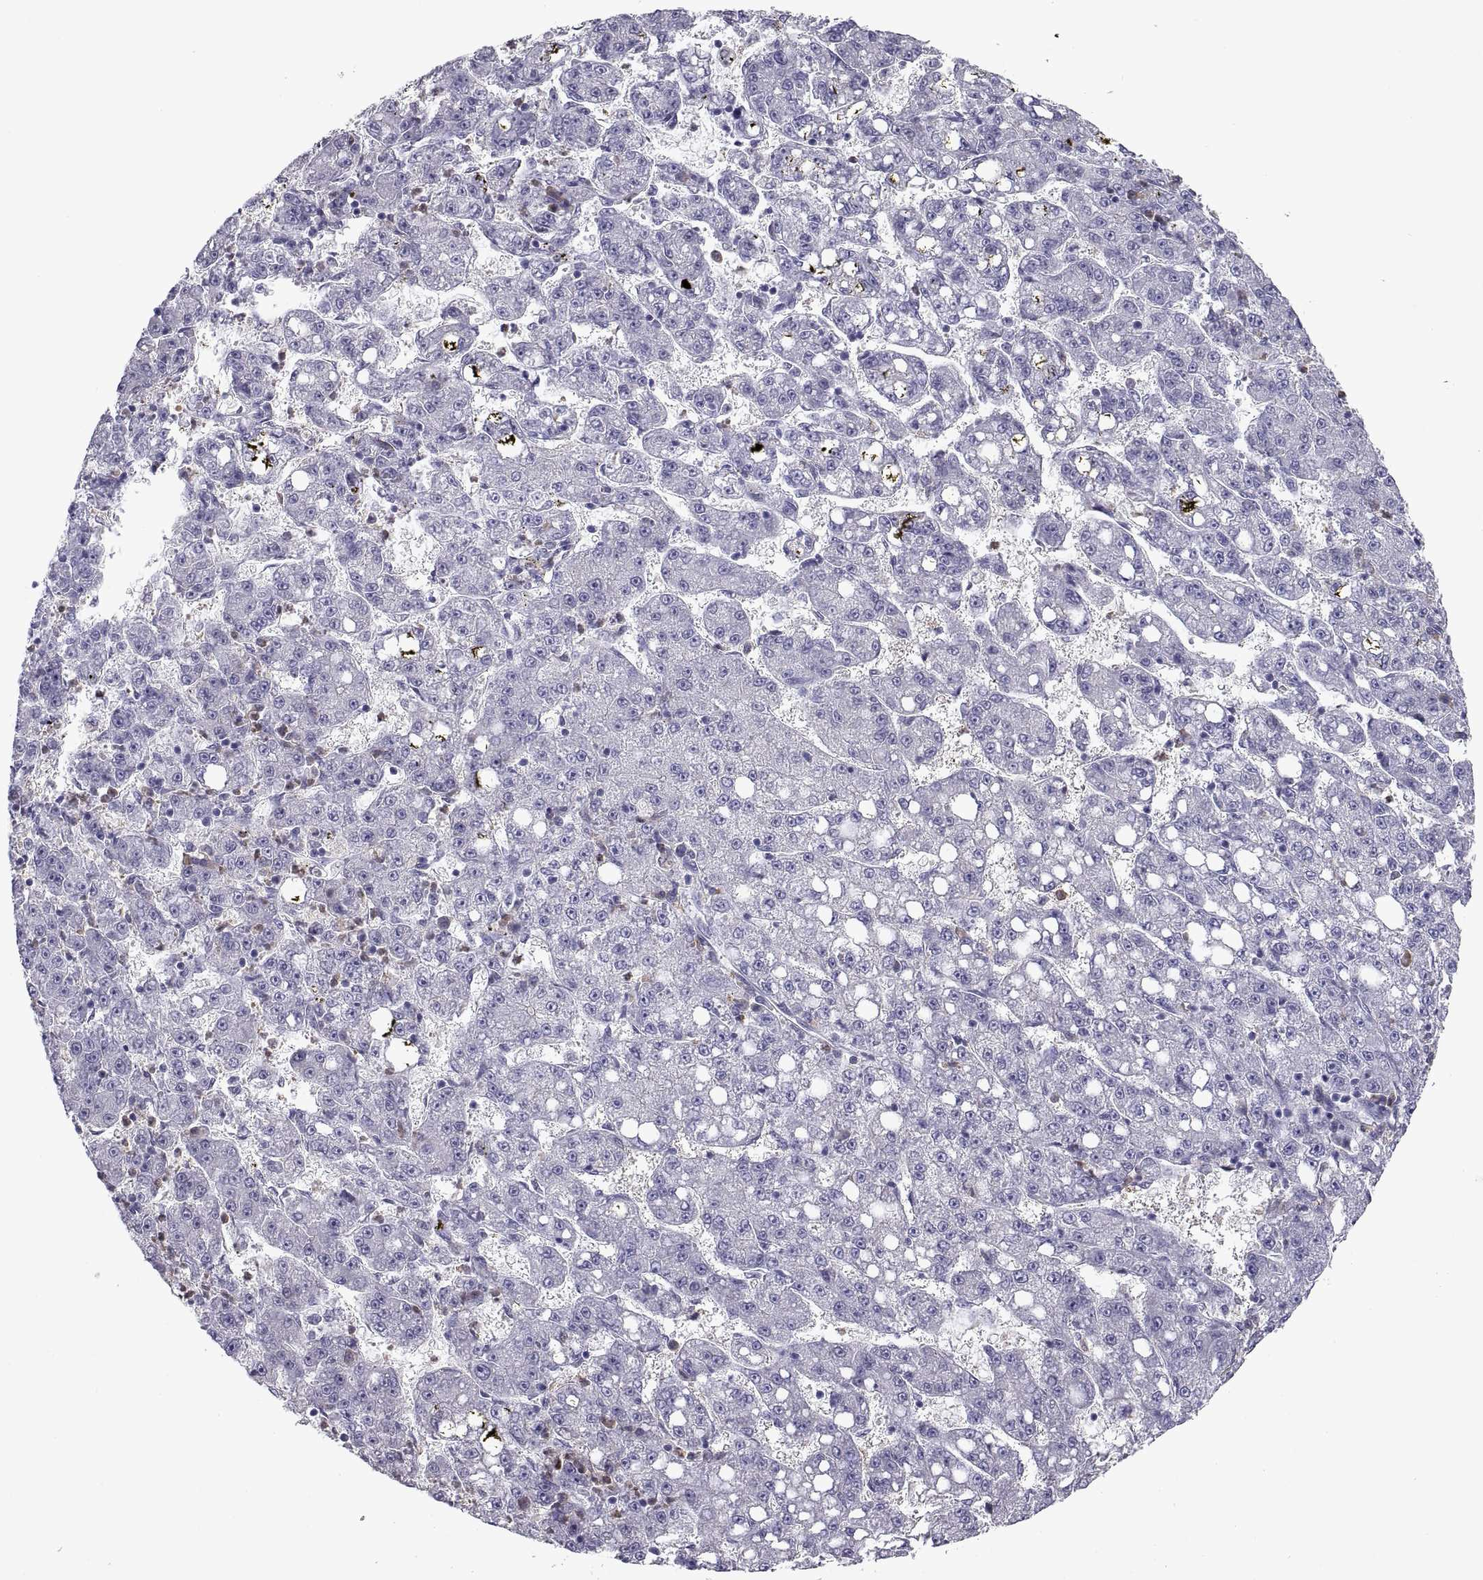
{"staining": {"intensity": "negative", "quantity": "none", "location": "none"}, "tissue": "liver cancer", "cell_type": "Tumor cells", "image_type": "cancer", "snomed": [{"axis": "morphology", "description": "Carcinoma, Hepatocellular, NOS"}, {"axis": "topography", "description": "Liver"}], "caption": "Immunohistochemistry (IHC) photomicrograph of neoplastic tissue: human liver cancer (hepatocellular carcinoma) stained with DAB (3,3'-diaminobenzidine) exhibits no significant protein staining in tumor cells.", "gene": "DOK3", "patient": {"sex": "female", "age": 65}}